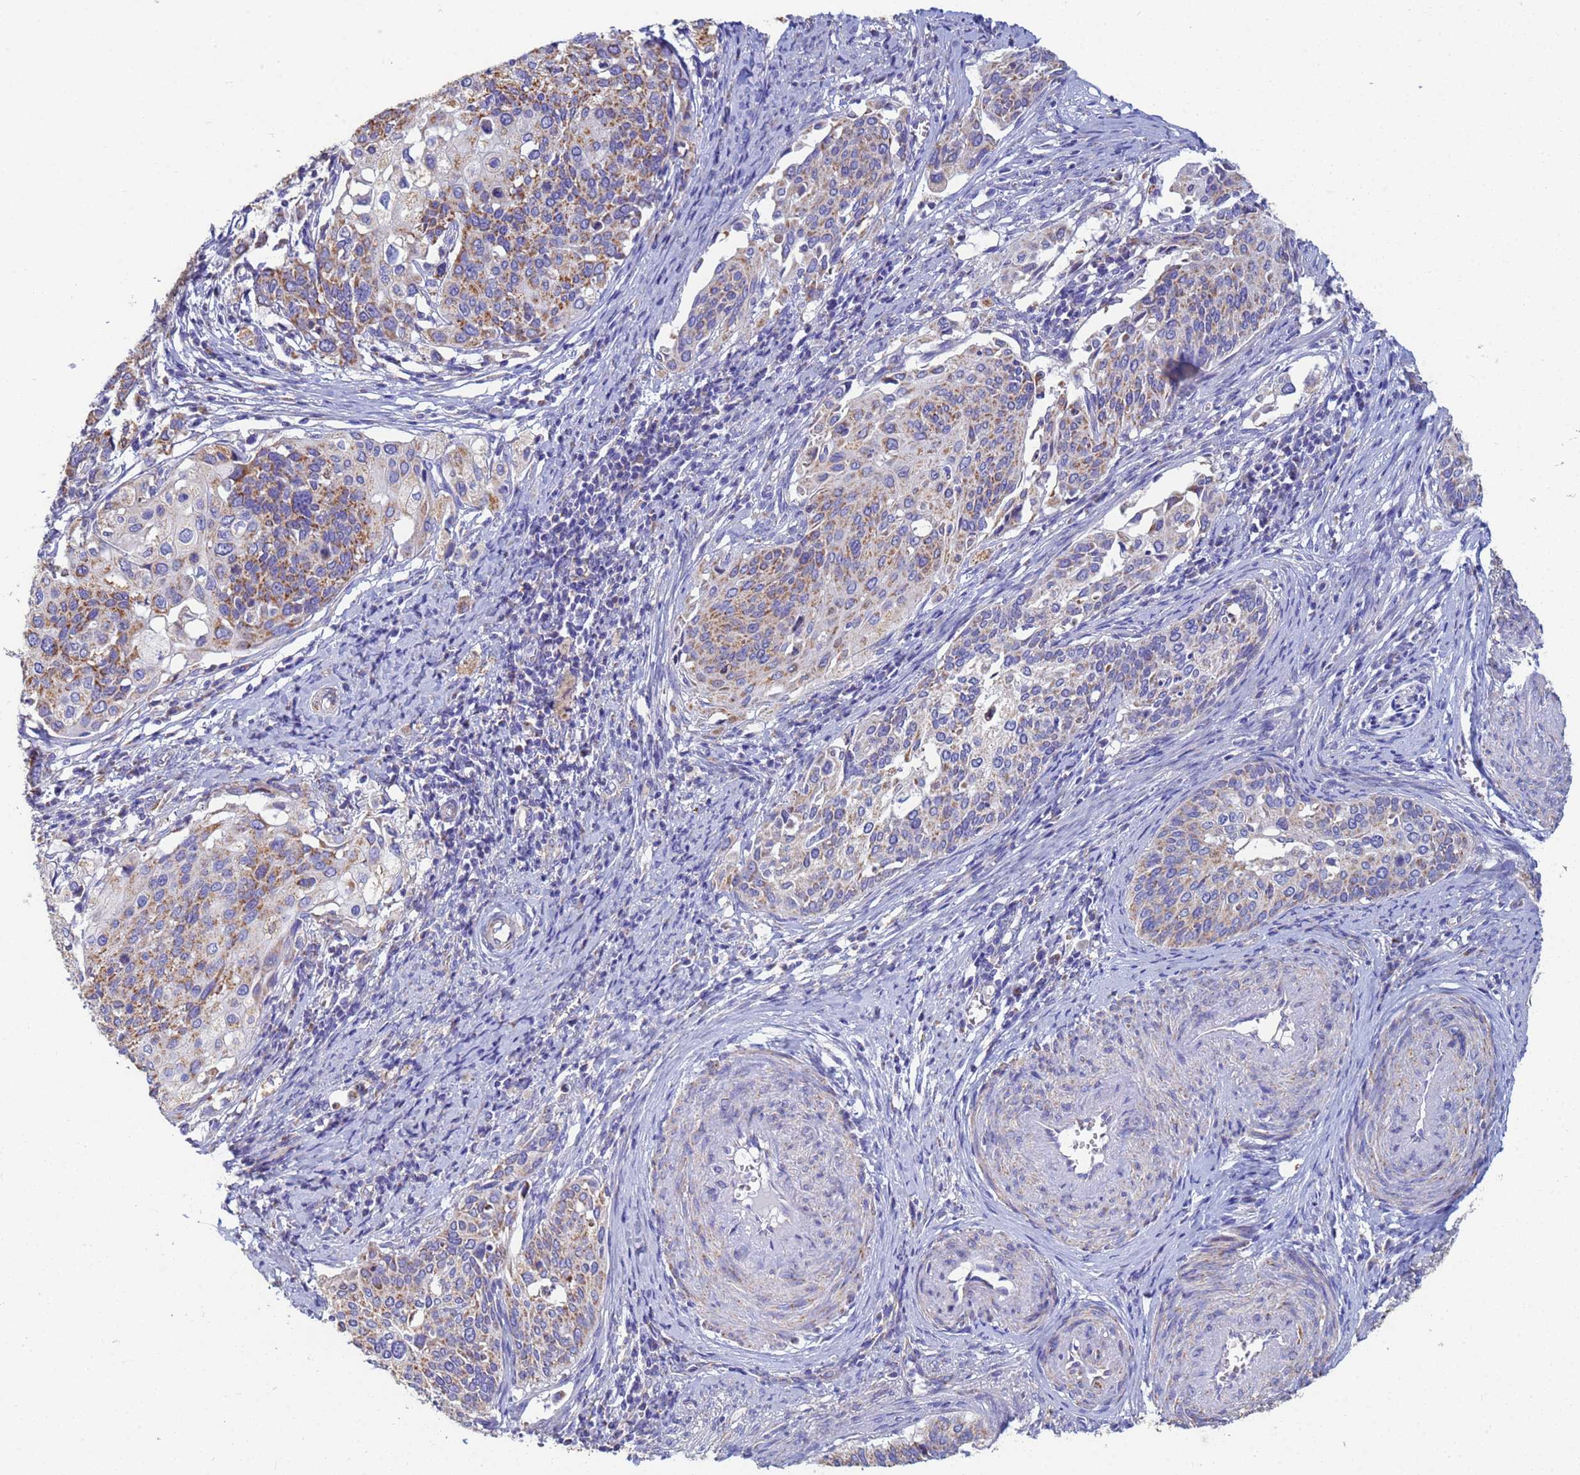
{"staining": {"intensity": "moderate", "quantity": ">75%", "location": "cytoplasmic/membranous"}, "tissue": "cervical cancer", "cell_type": "Tumor cells", "image_type": "cancer", "snomed": [{"axis": "morphology", "description": "Squamous cell carcinoma, NOS"}, {"axis": "topography", "description": "Cervix"}], "caption": "An IHC micrograph of tumor tissue is shown. Protein staining in brown shows moderate cytoplasmic/membranous positivity in squamous cell carcinoma (cervical) within tumor cells.", "gene": "UQCRH", "patient": {"sex": "female", "age": 44}}